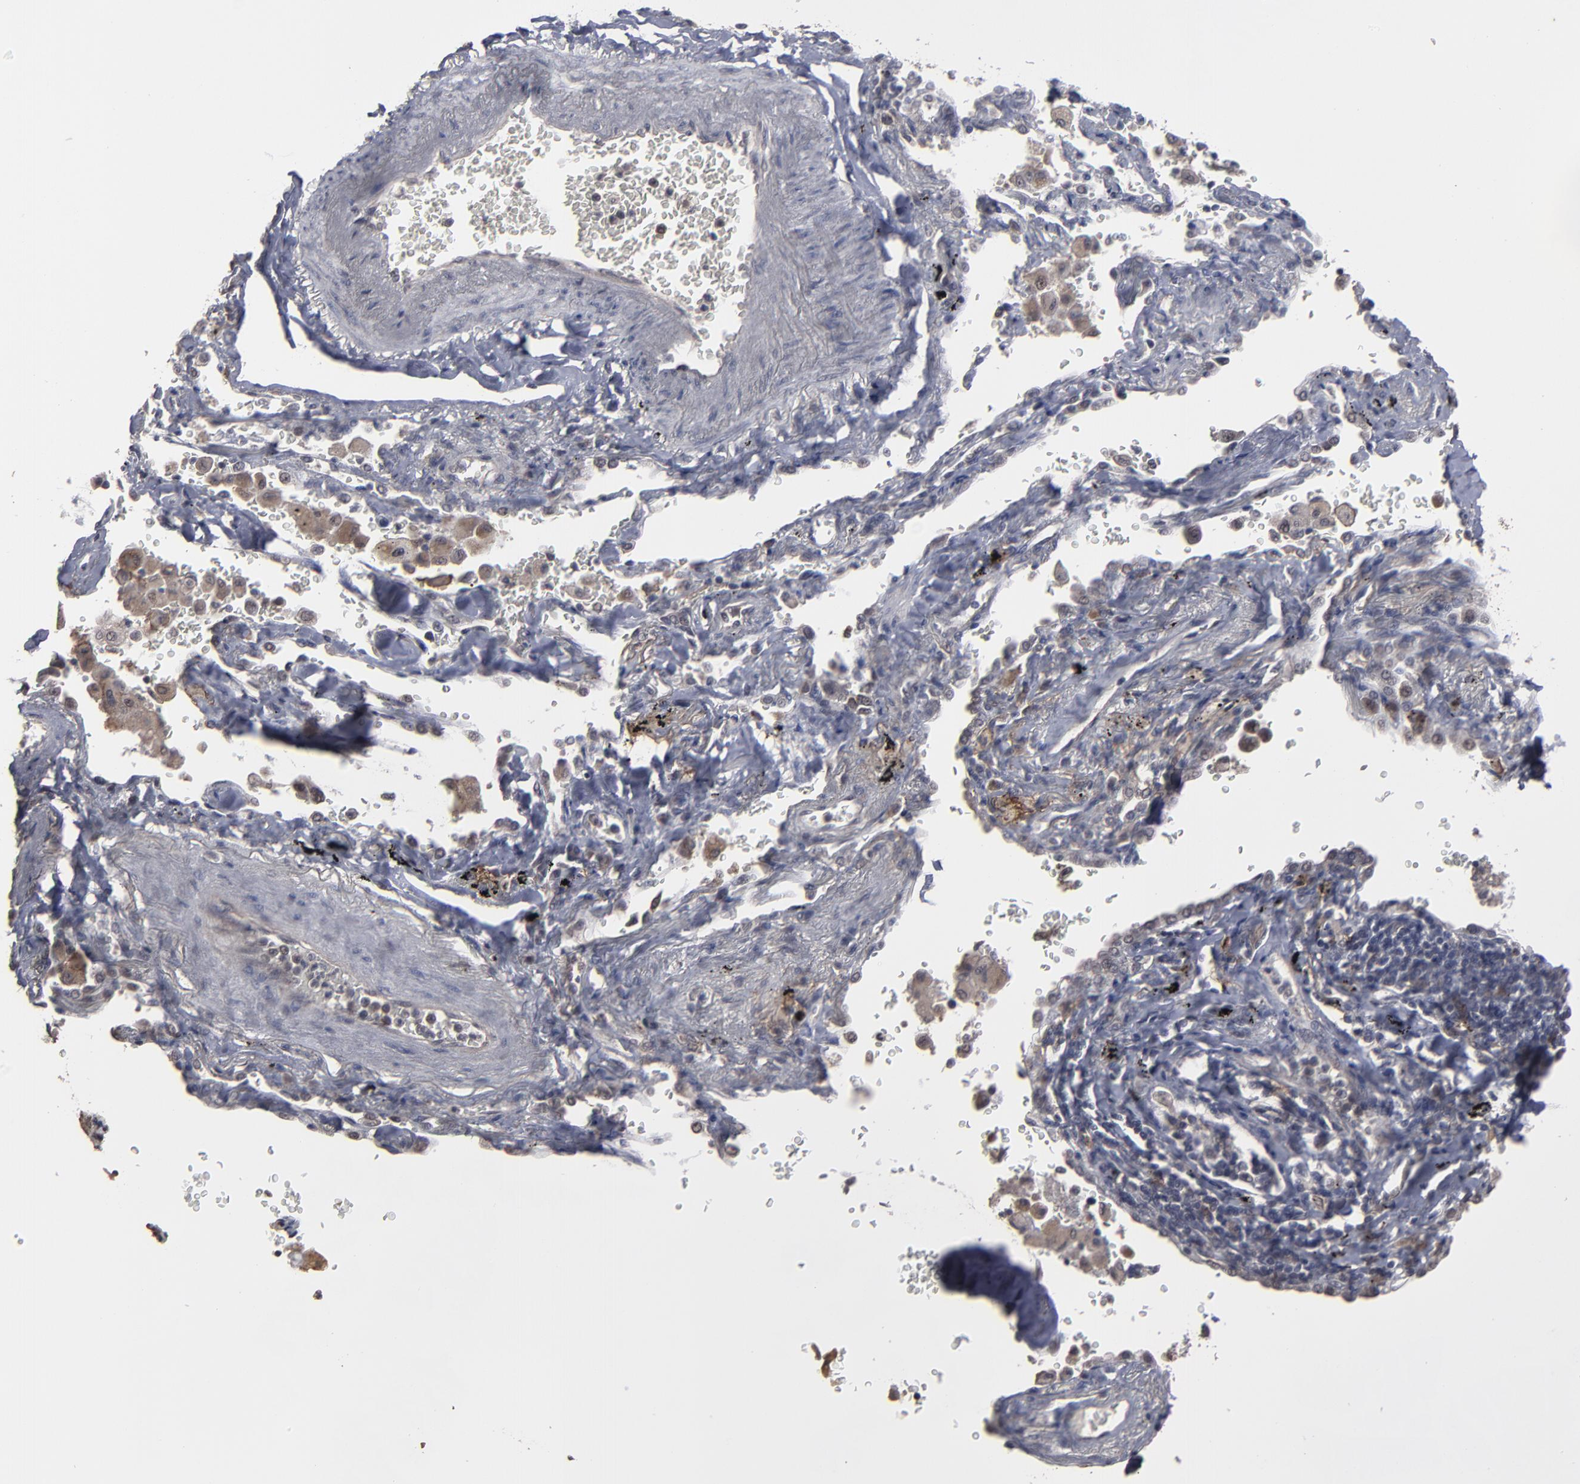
{"staining": {"intensity": "weak", "quantity": "25%-75%", "location": "cytoplasmic/membranous,nuclear"}, "tissue": "lung cancer", "cell_type": "Tumor cells", "image_type": "cancer", "snomed": [{"axis": "morphology", "description": "Adenocarcinoma, NOS"}, {"axis": "topography", "description": "Lung"}], "caption": "This histopathology image displays immunohistochemistry staining of lung adenocarcinoma, with low weak cytoplasmic/membranous and nuclear expression in approximately 25%-75% of tumor cells.", "gene": "SLC22A17", "patient": {"sex": "female", "age": 64}}